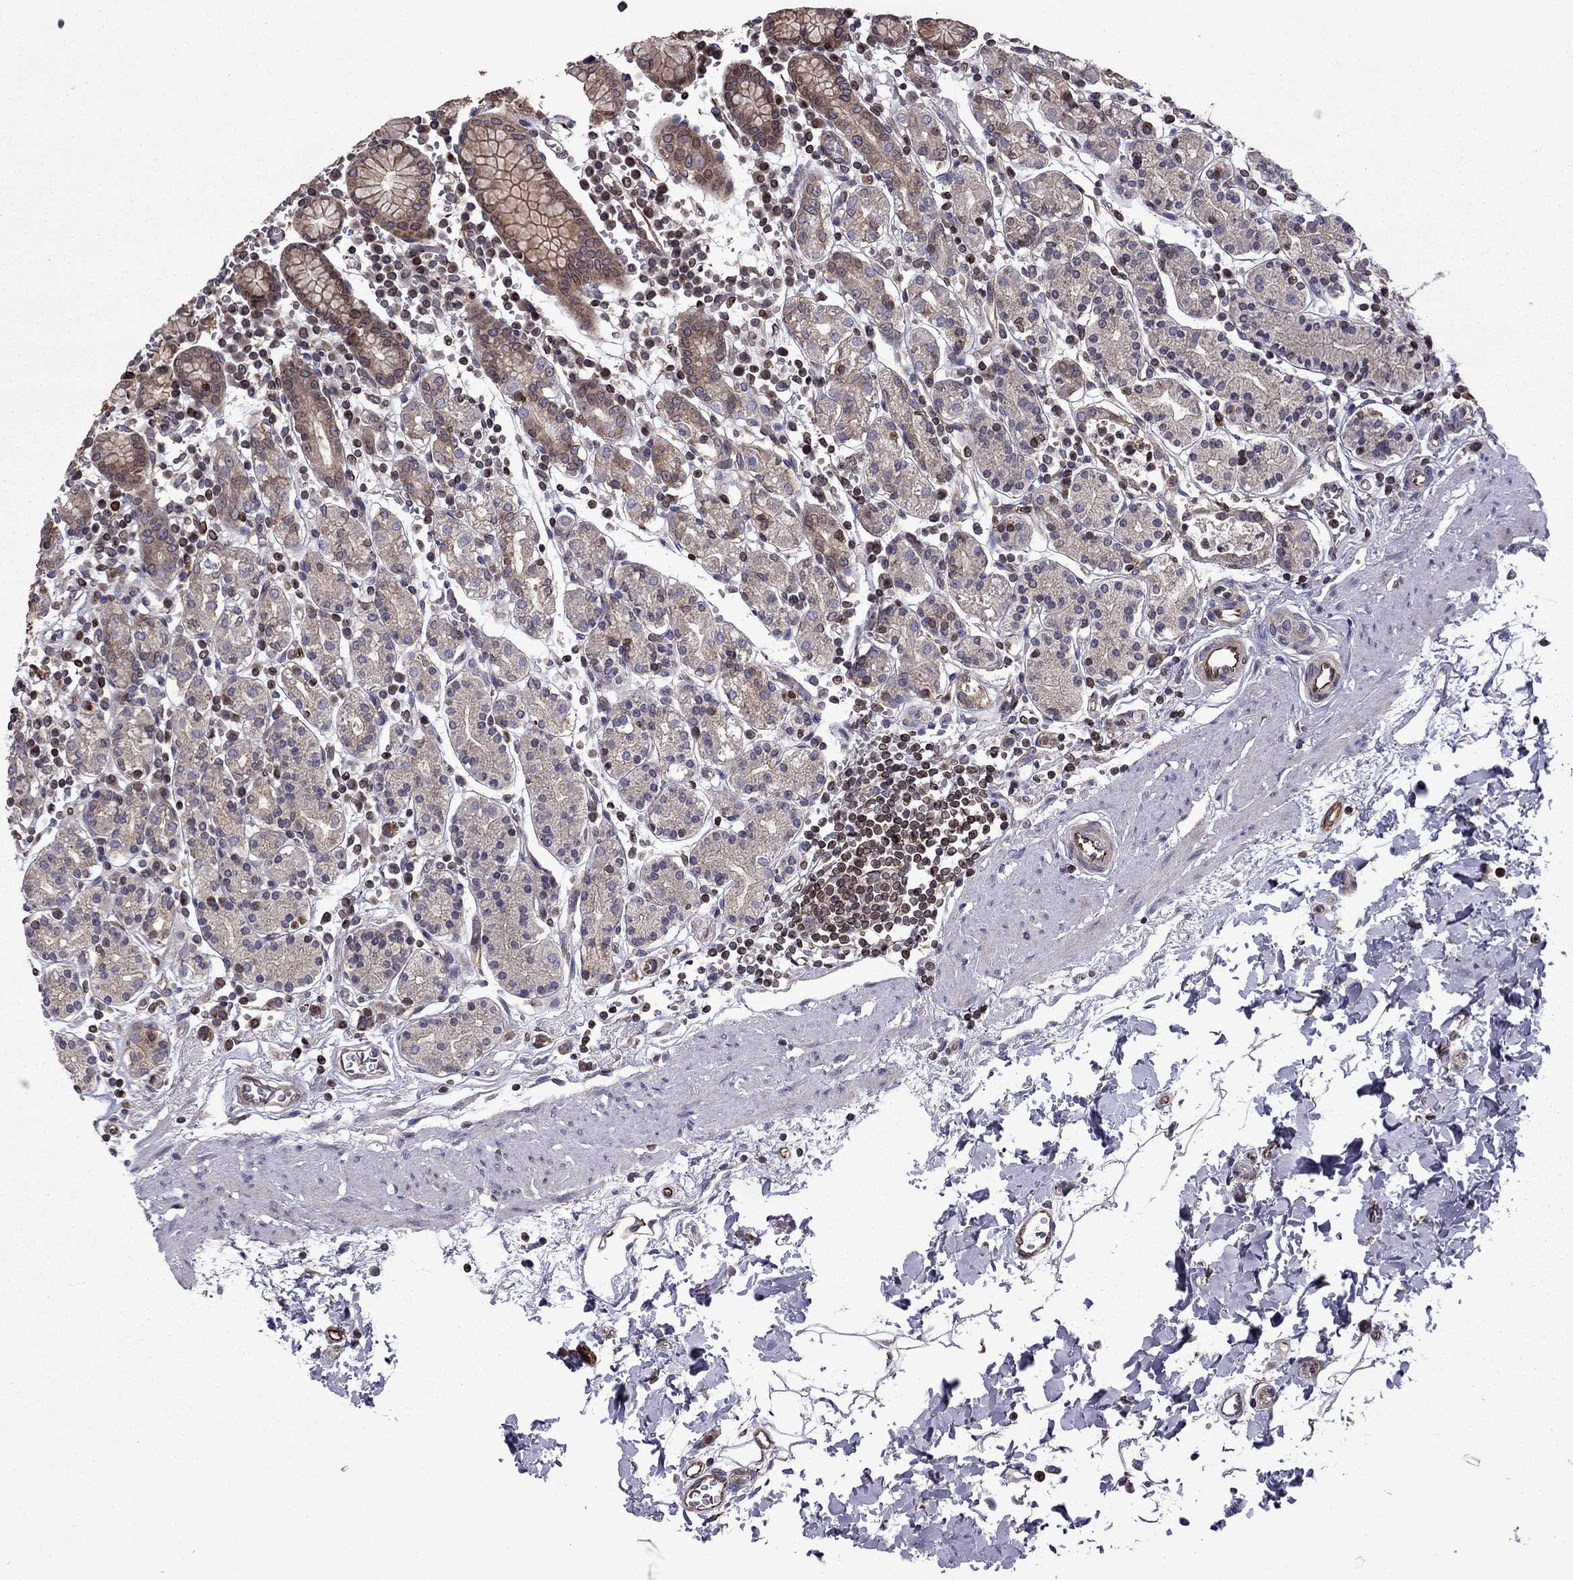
{"staining": {"intensity": "moderate", "quantity": "25%-75%", "location": "cytoplasmic/membranous"}, "tissue": "stomach", "cell_type": "Glandular cells", "image_type": "normal", "snomed": [{"axis": "morphology", "description": "Normal tissue, NOS"}, {"axis": "topography", "description": "Stomach, upper"}, {"axis": "topography", "description": "Stomach"}], "caption": "Protein staining by immunohistochemistry shows moderate cytoplasmic/membranous staining in approximately 25%-75% of glandular cells in normal stomach. The protein is stained brown, and the nuclei are stained in blue (DAB (3,3'-diaminobenzidine) IHC with brightfield microscopy, high magnification).", "gene": "CDC42BPA", "patient": {"sex": "male", "age": 62}}